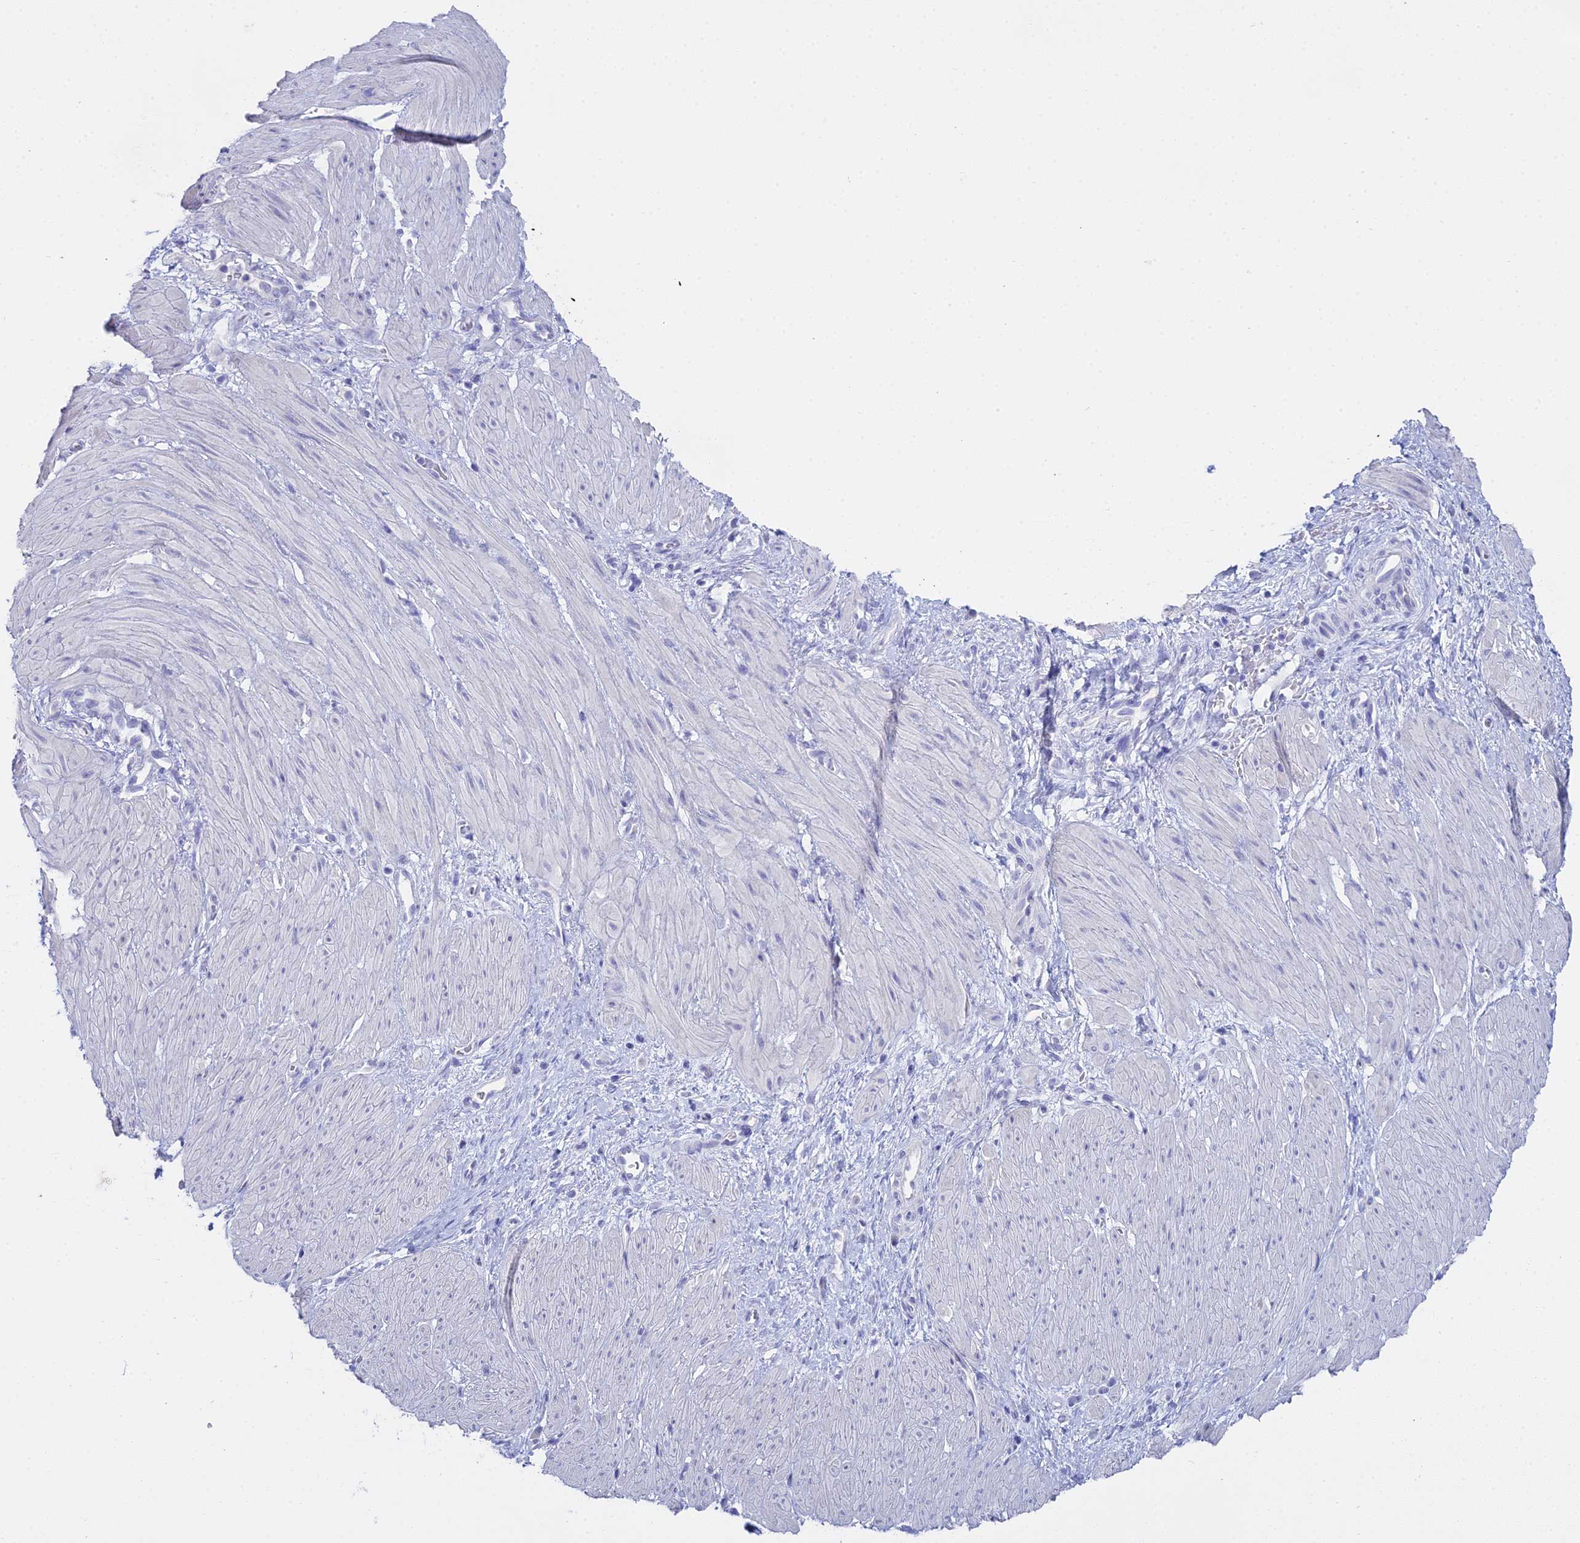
{"staining": {"intensity": "negative", "quantity": "none", "location": "none"}, "tissue": "stomach cancer", "cell_type": "Tumor cells", "image_type": "cancer", "snomed": [{"axis": "morphology", "description": "Adenocarcinoma, NOS"}, {"axis": "topography", "description": "Stomach"}], "caption": "Immunohistochemistry micrograph of neoplastic tissue: adenocarcinoma (stomach) stained with DAB exhibits no significant protein staining in tumor cells. The staining was performed using DAB (3,3'-diaminobenzidine) to visualize the protein expression in brown, while the nuclei were stained in blue with hematoxylin (Magnification: 20x).", "gene": "S100A7", "patient": {"sex": "male", "age": 48}}